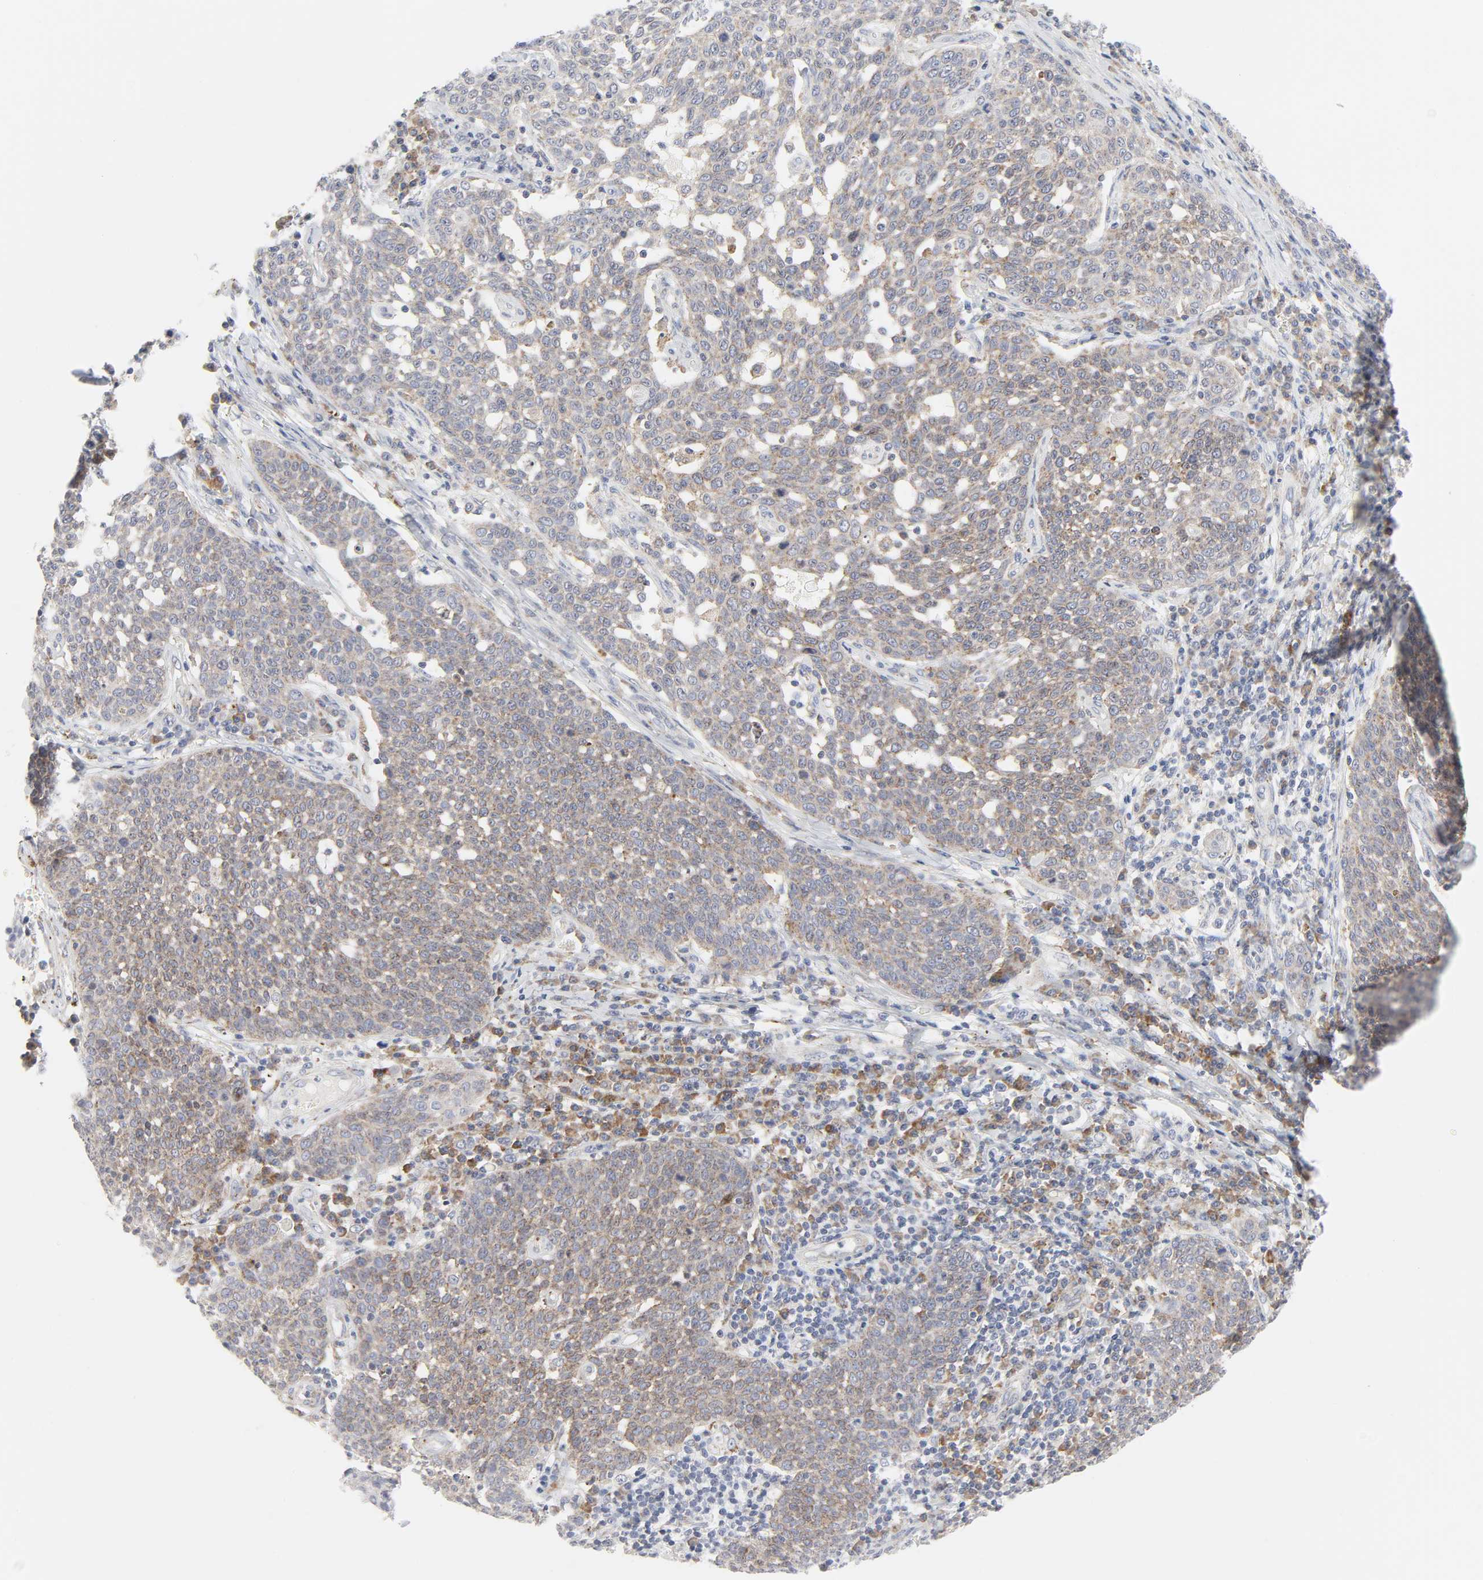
{"staining": {"intensity": "weak", "quantity": ">75%", "location": "cytoplasmic/membranous"}, "tissue": "cervical cancer", "cell_type": "Tumor cells", "image_type": "cancer", "snomed": [{"axis": "morphology", "description": "Squamous cell carcinoma, NOS"}, {"axis": "topography", "description": "Cervix"}], "caption": "Immunohistochemical staining of human cervical squamous cell carcinoma shows low levels of weak cytoplasmic/membranous expression in approximately >75% of tumor cells.", "gene": "LRP6", "patient": {"sex": "female", "age": 34}}